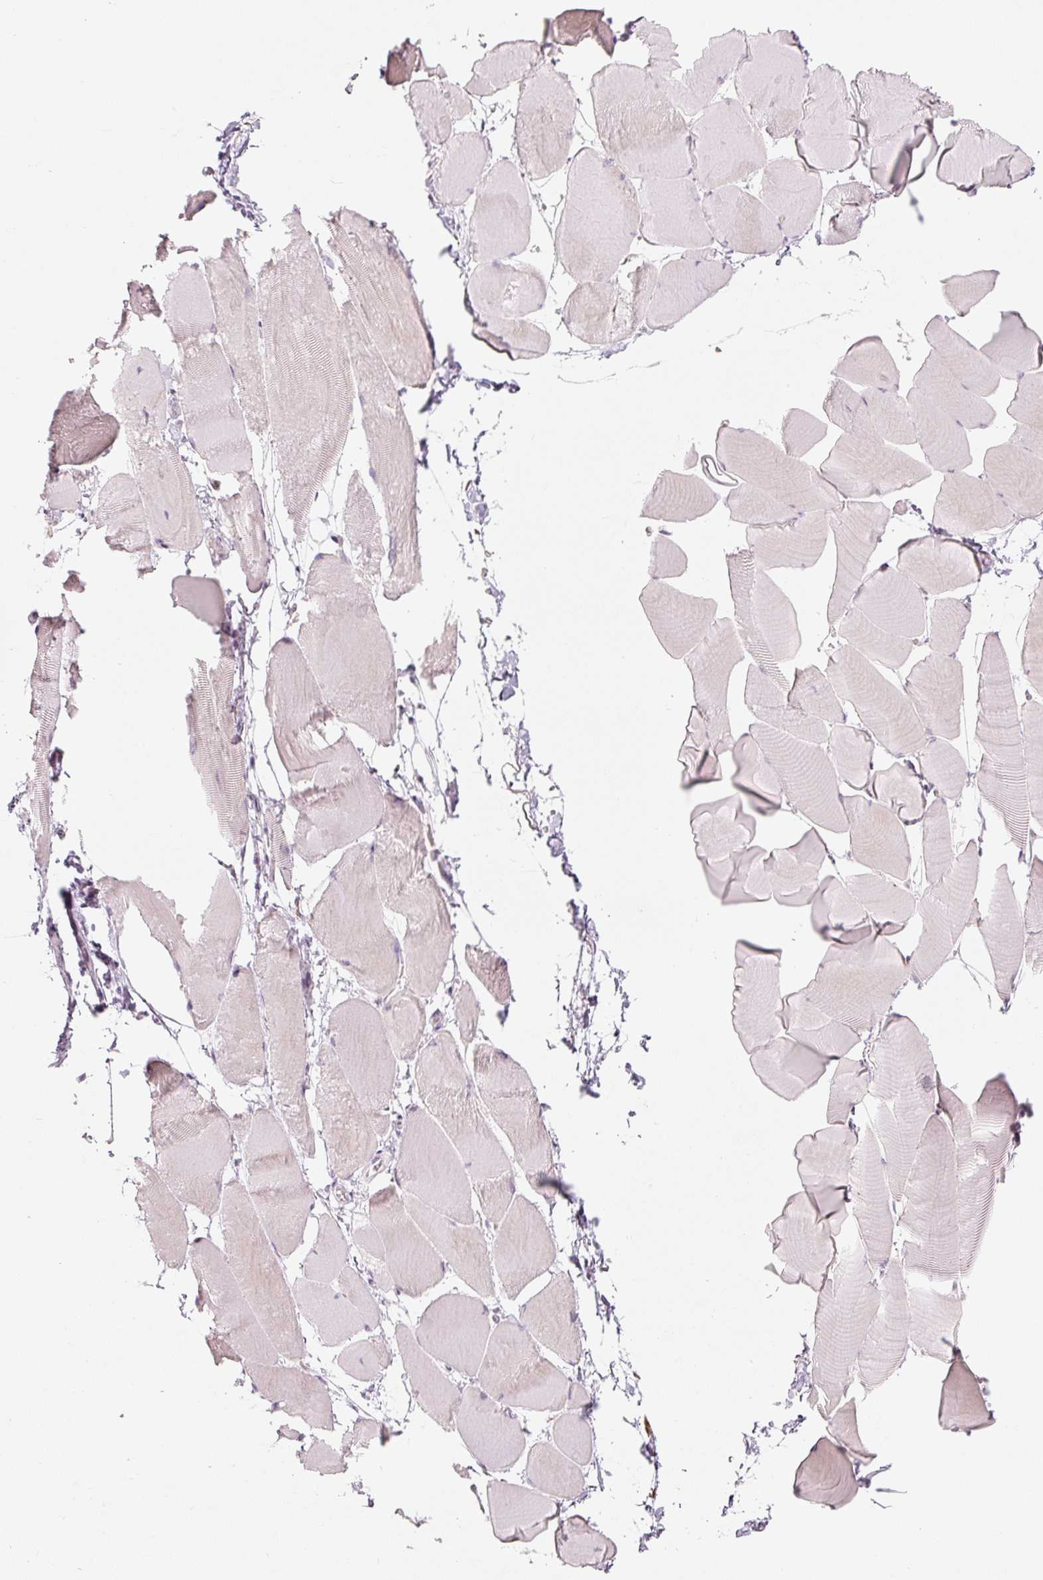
{"staining": {"intensity": "negative", "quantity": "none", "location": "none"}, "tissue": "skeletal muscle", "cell_type": "Myocytes", "image_type": "normal", "snomed": [{"axis": "morphology", "description": "Normal tissue, NOS"}, {"axis": "topography", "description": "Skeletal muscle"}], "caption": "Immunohistochemistry micrograph of normal human skeletal muscle stained for a protein (brown), which shows no staining in myocytes. Brightfield microscopy of IHC stained with DAB (brown) and hematoxylin (blue), captured at high magnification.", "gene": "LECT2", "patient": {"sex": "male", "age": 25}}